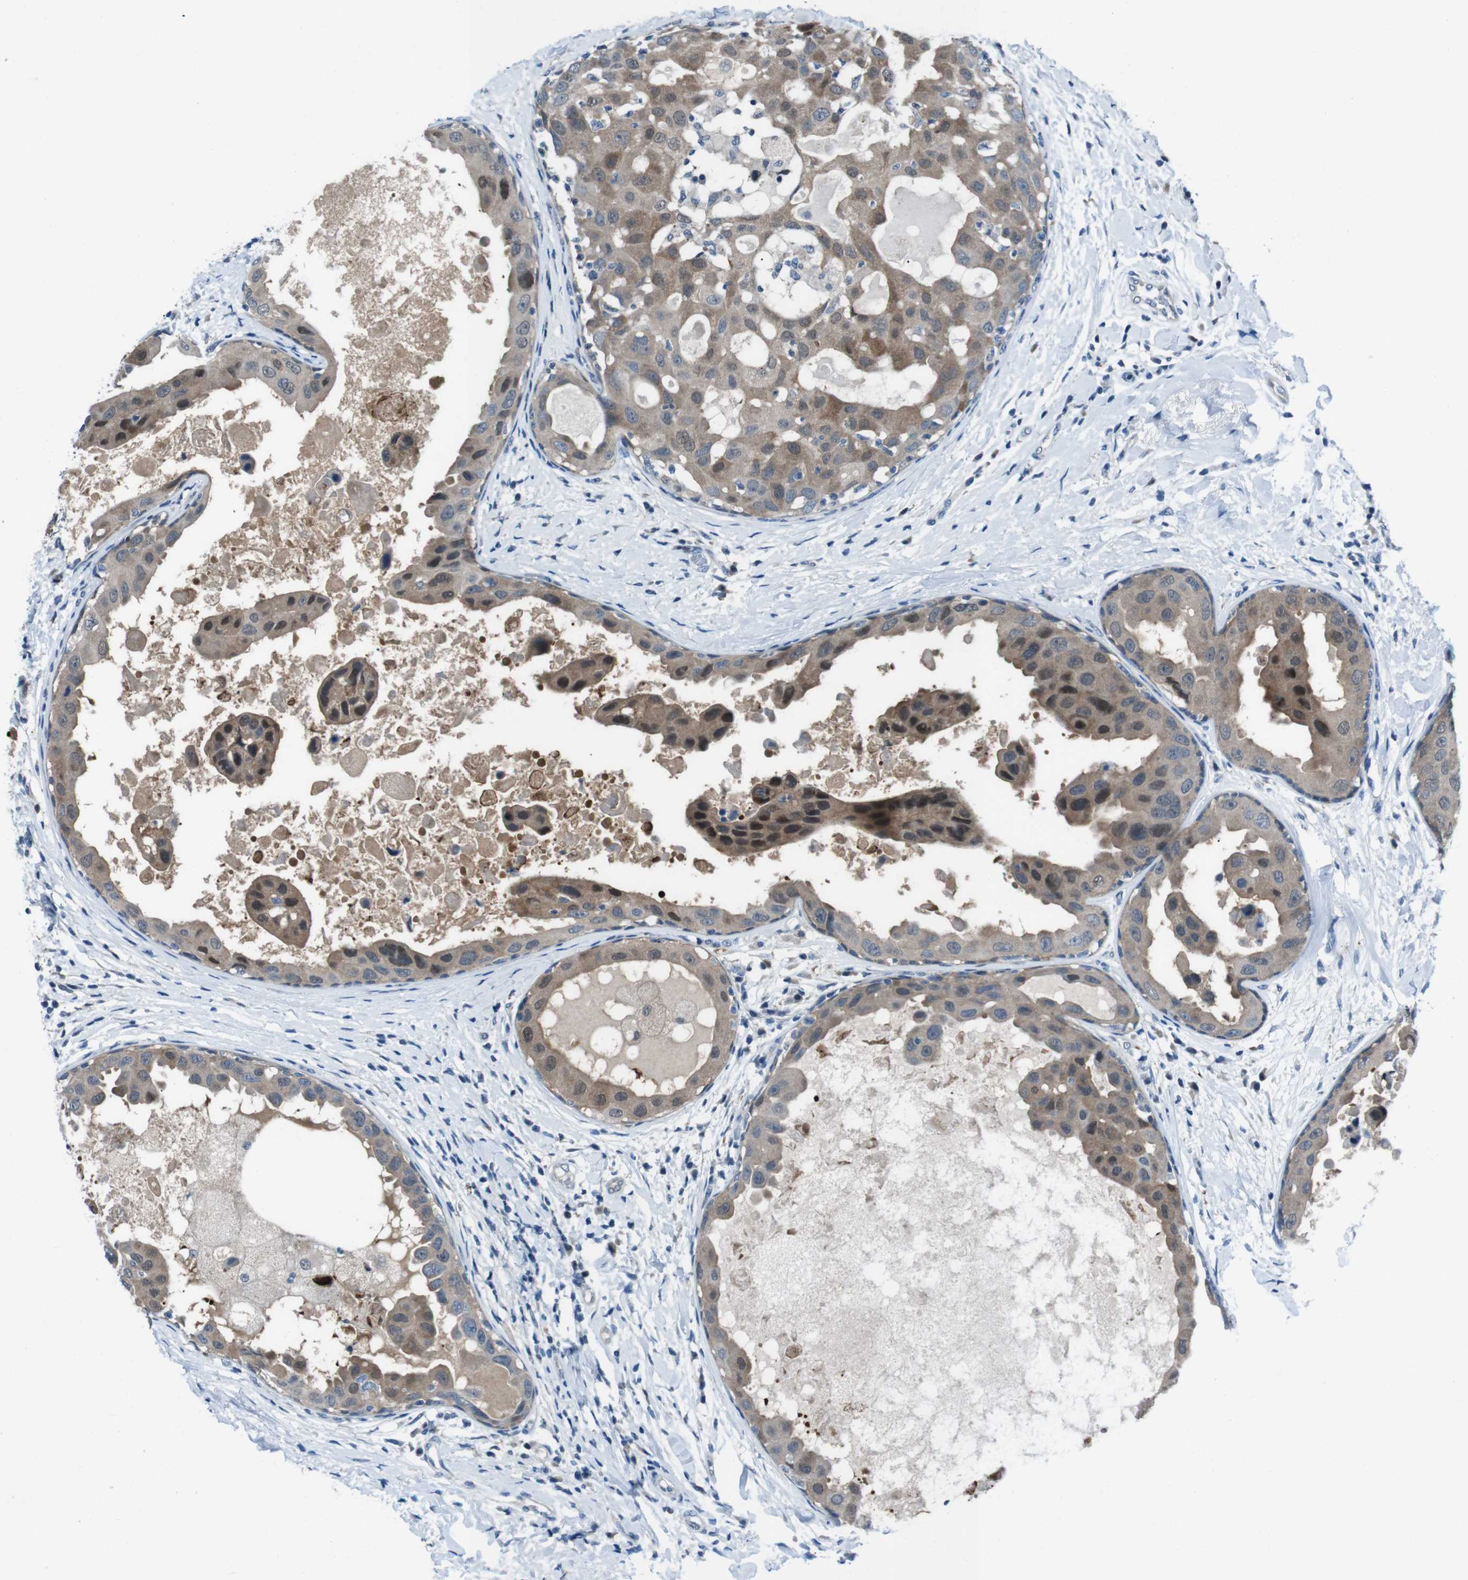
{"staining": {"intensity": "moderate", "quantity": ">75%", "location": "cytoplasmic/membranous,nuclear"}, "tissue": "breast cancer", "cell_type": "Tumor cells", "image_type": "cancer", "snomed": [{"axis": "morphology", "description": "Duct carcinoma"}, {"axis": "topography", "description": "Breast"}], "caption": "Tumor cells demonstrate moderate cytoplasmic/membranous and nuclear positivity in about >75% of cells in invasive ductal carcinoma (breast).", "gene": "LRP5", "patient": {"sex": "female", "age": 27}}